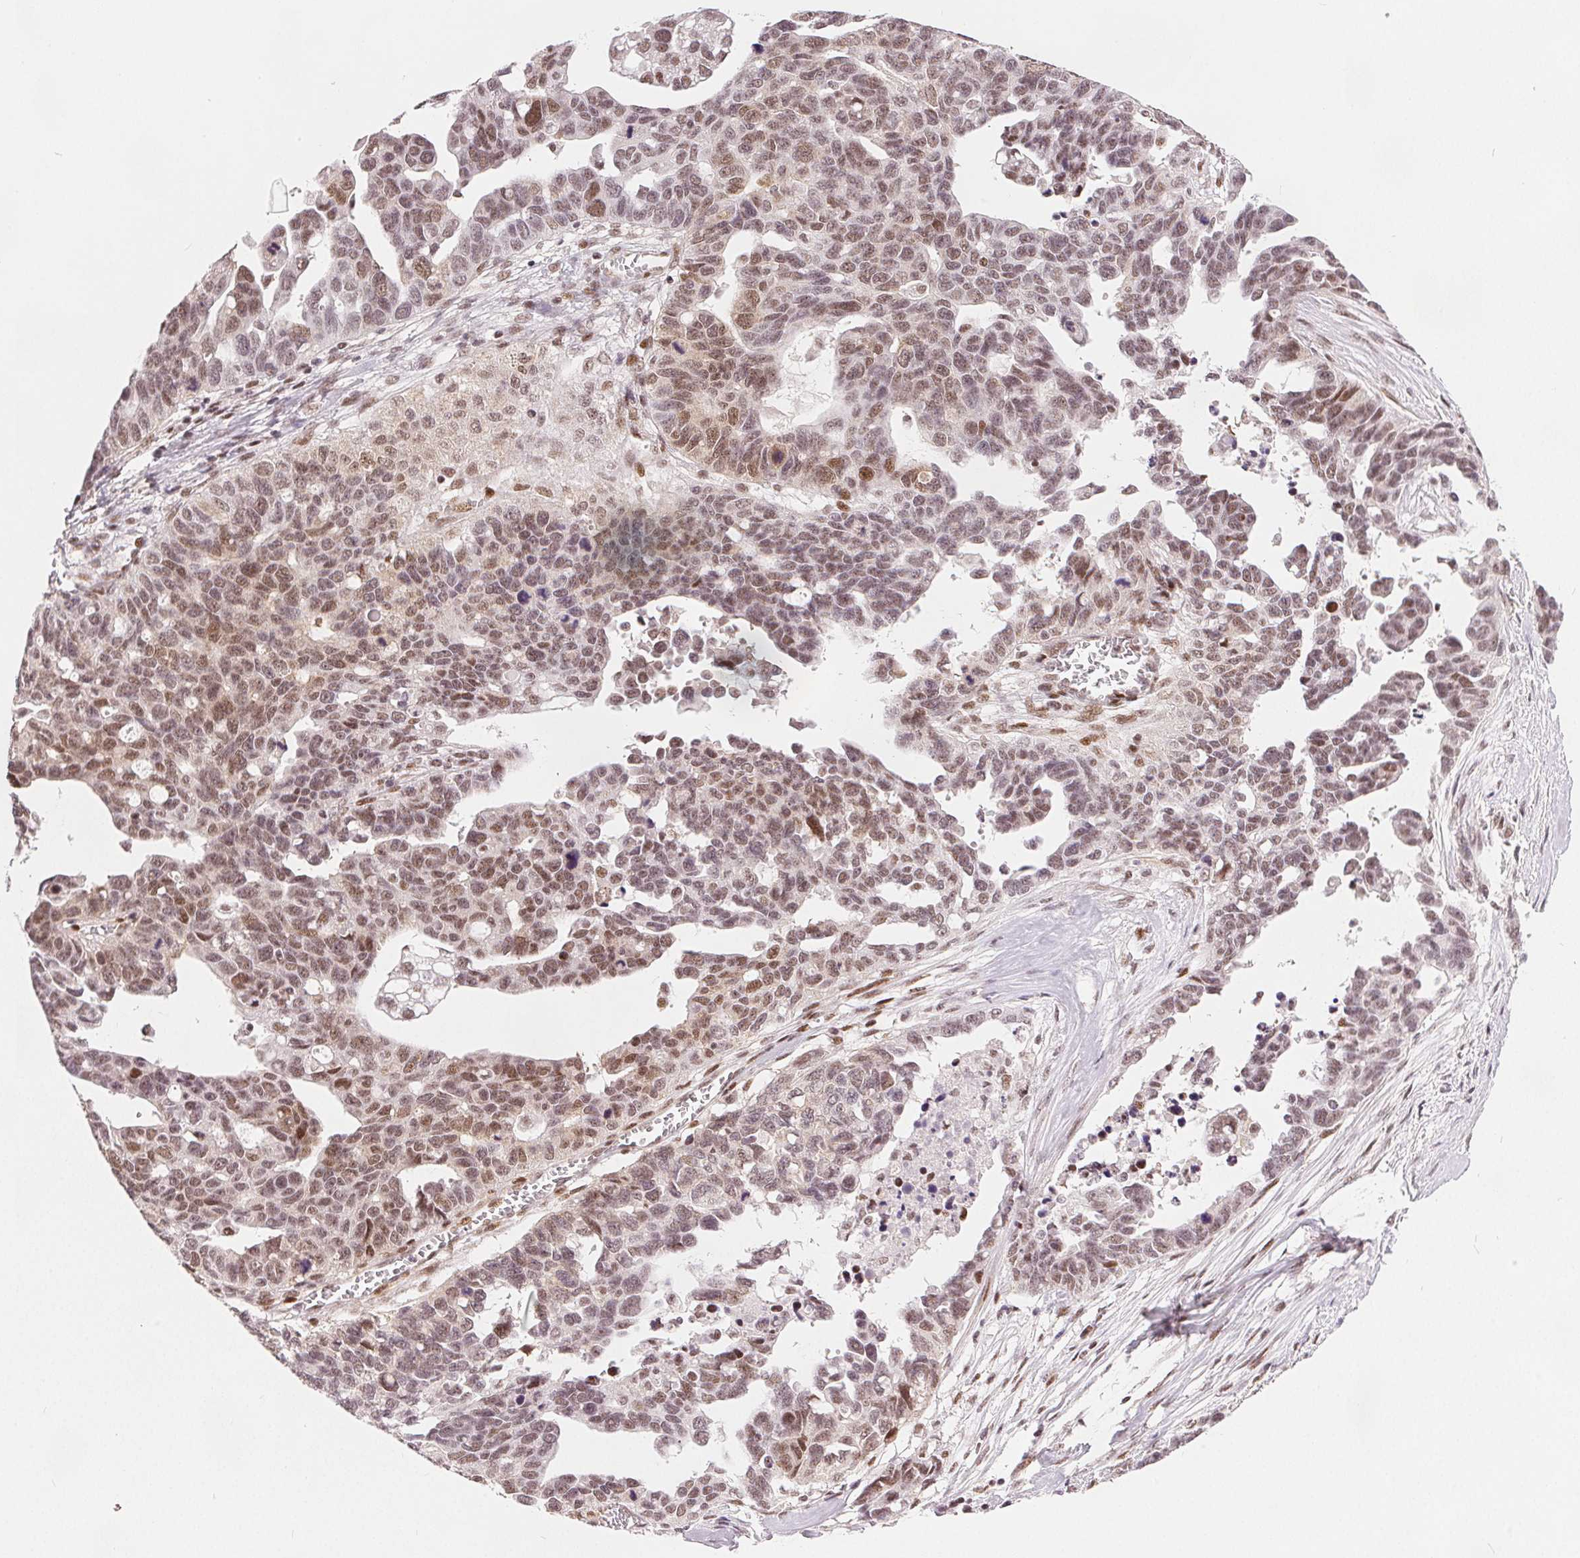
{"staining": {"intensity": "moderate", "quantity": ">75%", "location": "nuclear"}, "tissue": "ovarian cancer", "cell_type": "Tumor cells", "image_type": "cancer", "snomed": [{"axis": "morphology", "description": "Cystadenocarcinoma, serous, NOS"}, {"axis": "topography", "description": "Ovary"}], "caption": "Immunohistochemical staining of human ovarian cancer shows medium levels of moderate nuclear protein staining in about >75% of tumor cells.", "gene": "ZNF703", "patient": {"sex": "female", "age": 69}}